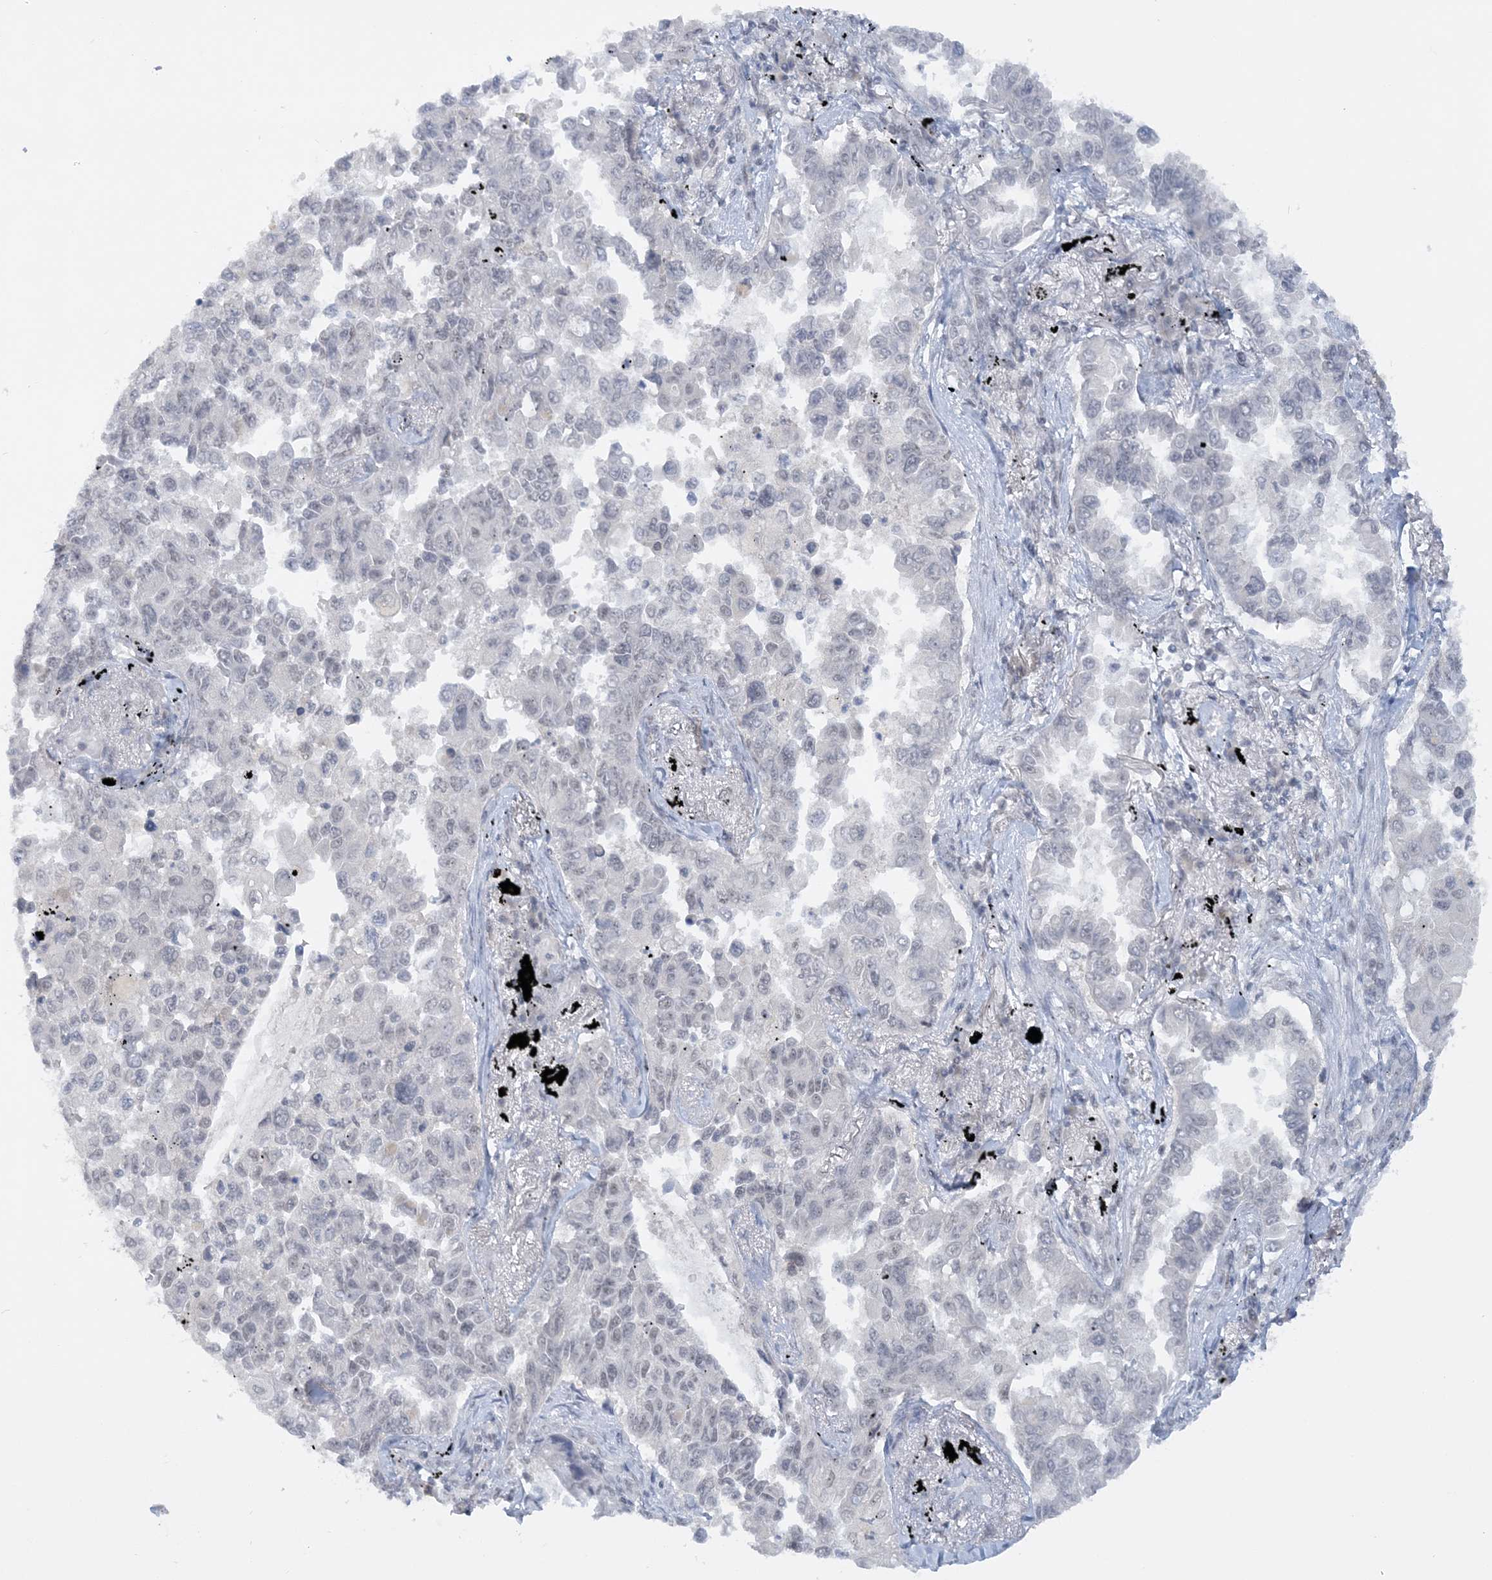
{"staining": {"intensity": "negative", "quantity": "none", "location": "none"}, "tissue": "lung cancer", "cell_type": "Tumor cells", "image_type": "cancer", "snomed": [{"axis": "morphology", "description": "Adenocarcinoma, NOS"}, {"axis": "topography", "description": "Lung"}], "caption": "Immunohistochemistry of human lung cancer (adenocarcinoma) exhibits no positivity in tumor cells.", "gene": "KMT2D", "patient": {"sex": "female", "age": 67}}